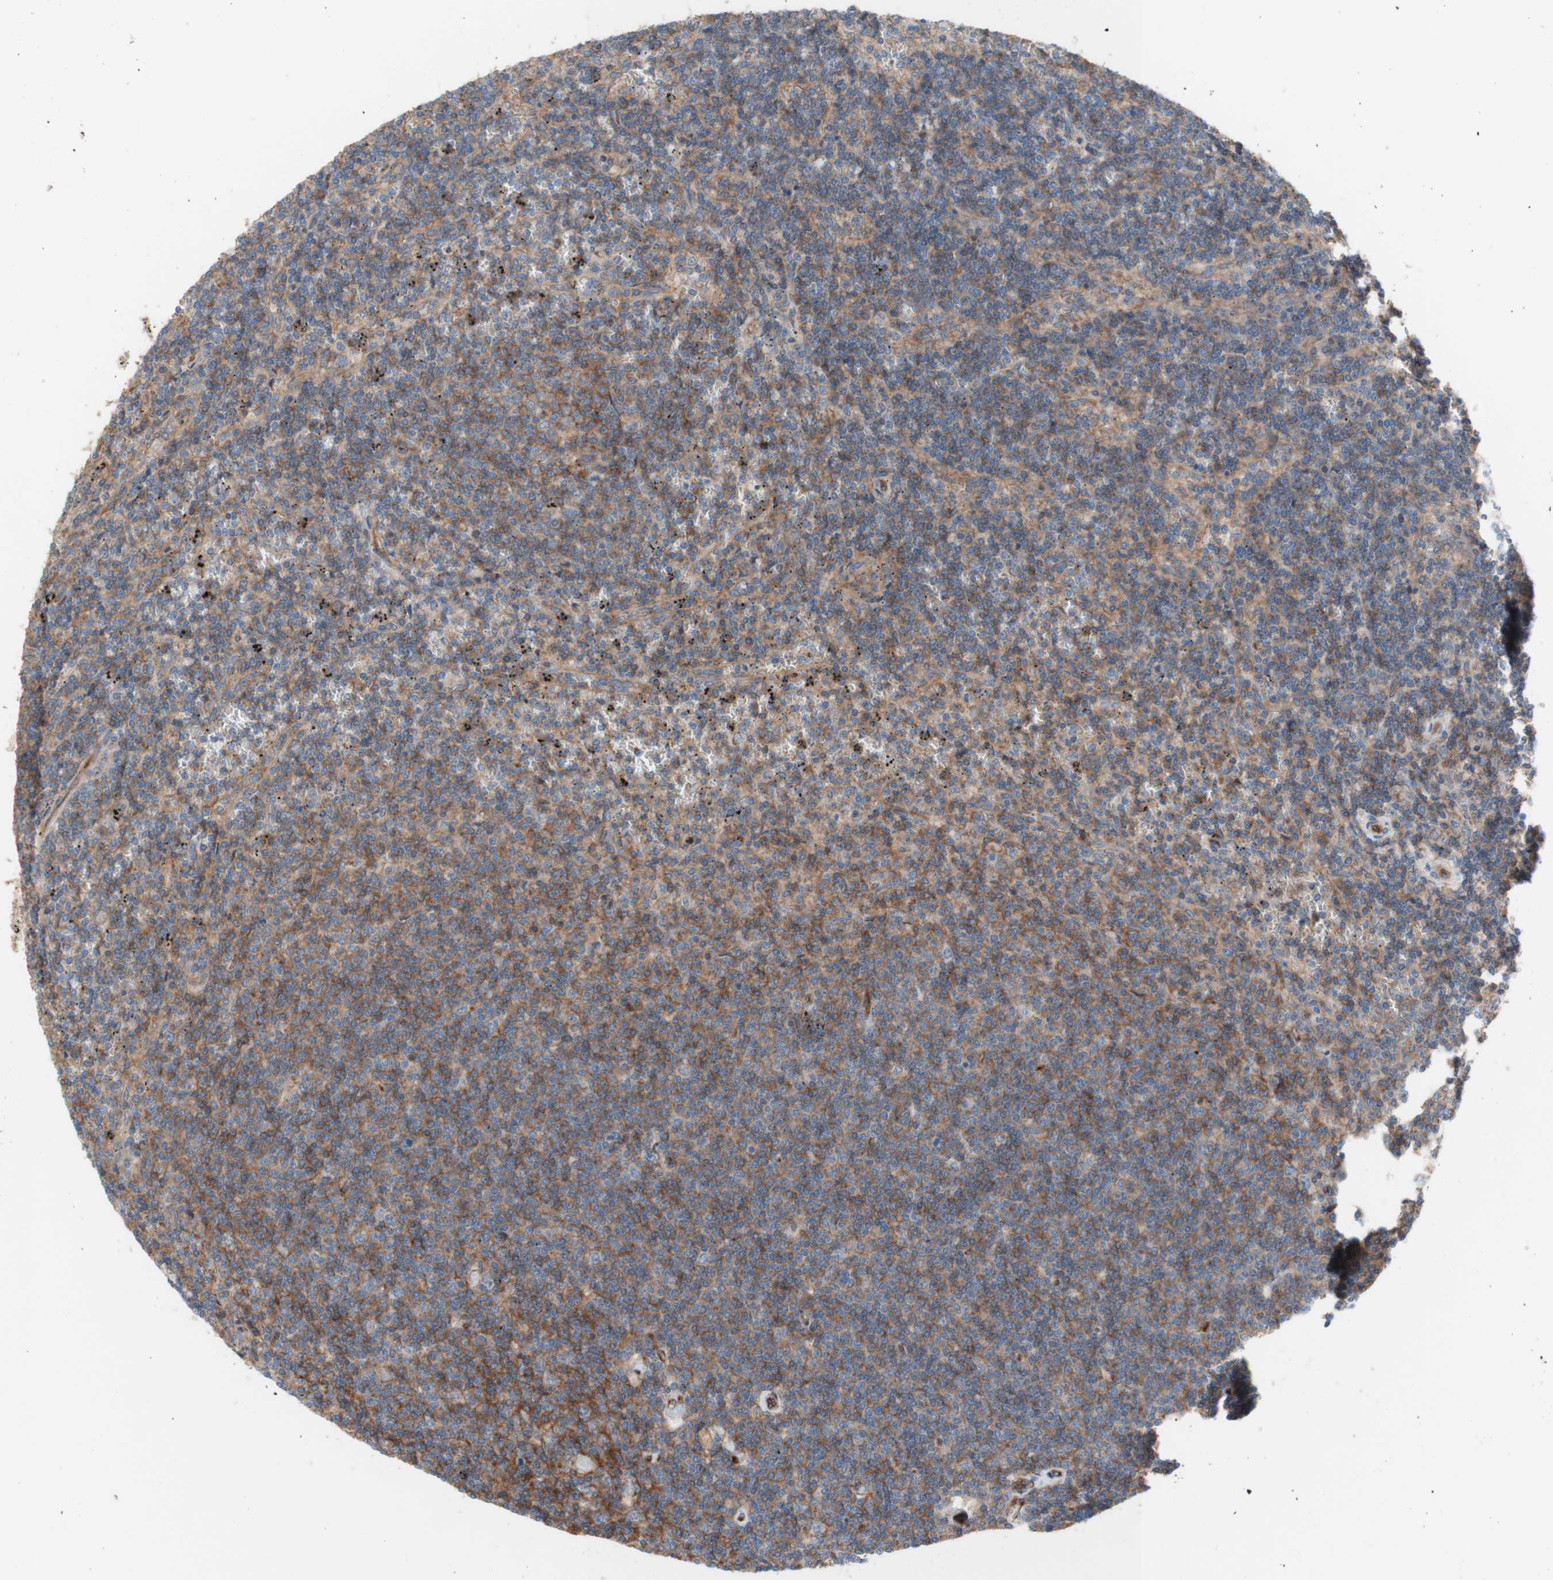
{"staining": {"intensity": "weak", "quantity": ">75%", "location": "cytoplasmic/membranous"}, "tissue": "lymphoma", "cell_type": "Tumor cells", "image_type": "cancer", "snomed": [{"axis": "morphology", "description": "Malignant lymphoma, non-Hodgkin's type, Low grade"}, {"axis": "topography", "description": "Spleen"}], "caption": "Brown immunohistochemical staining in lymphoma demonstrates weak cytoplasmic/membranous positivity in about >75% of tumor cells.", "gene": "CD46", "patient": {"sex": "female", "age": 50}}